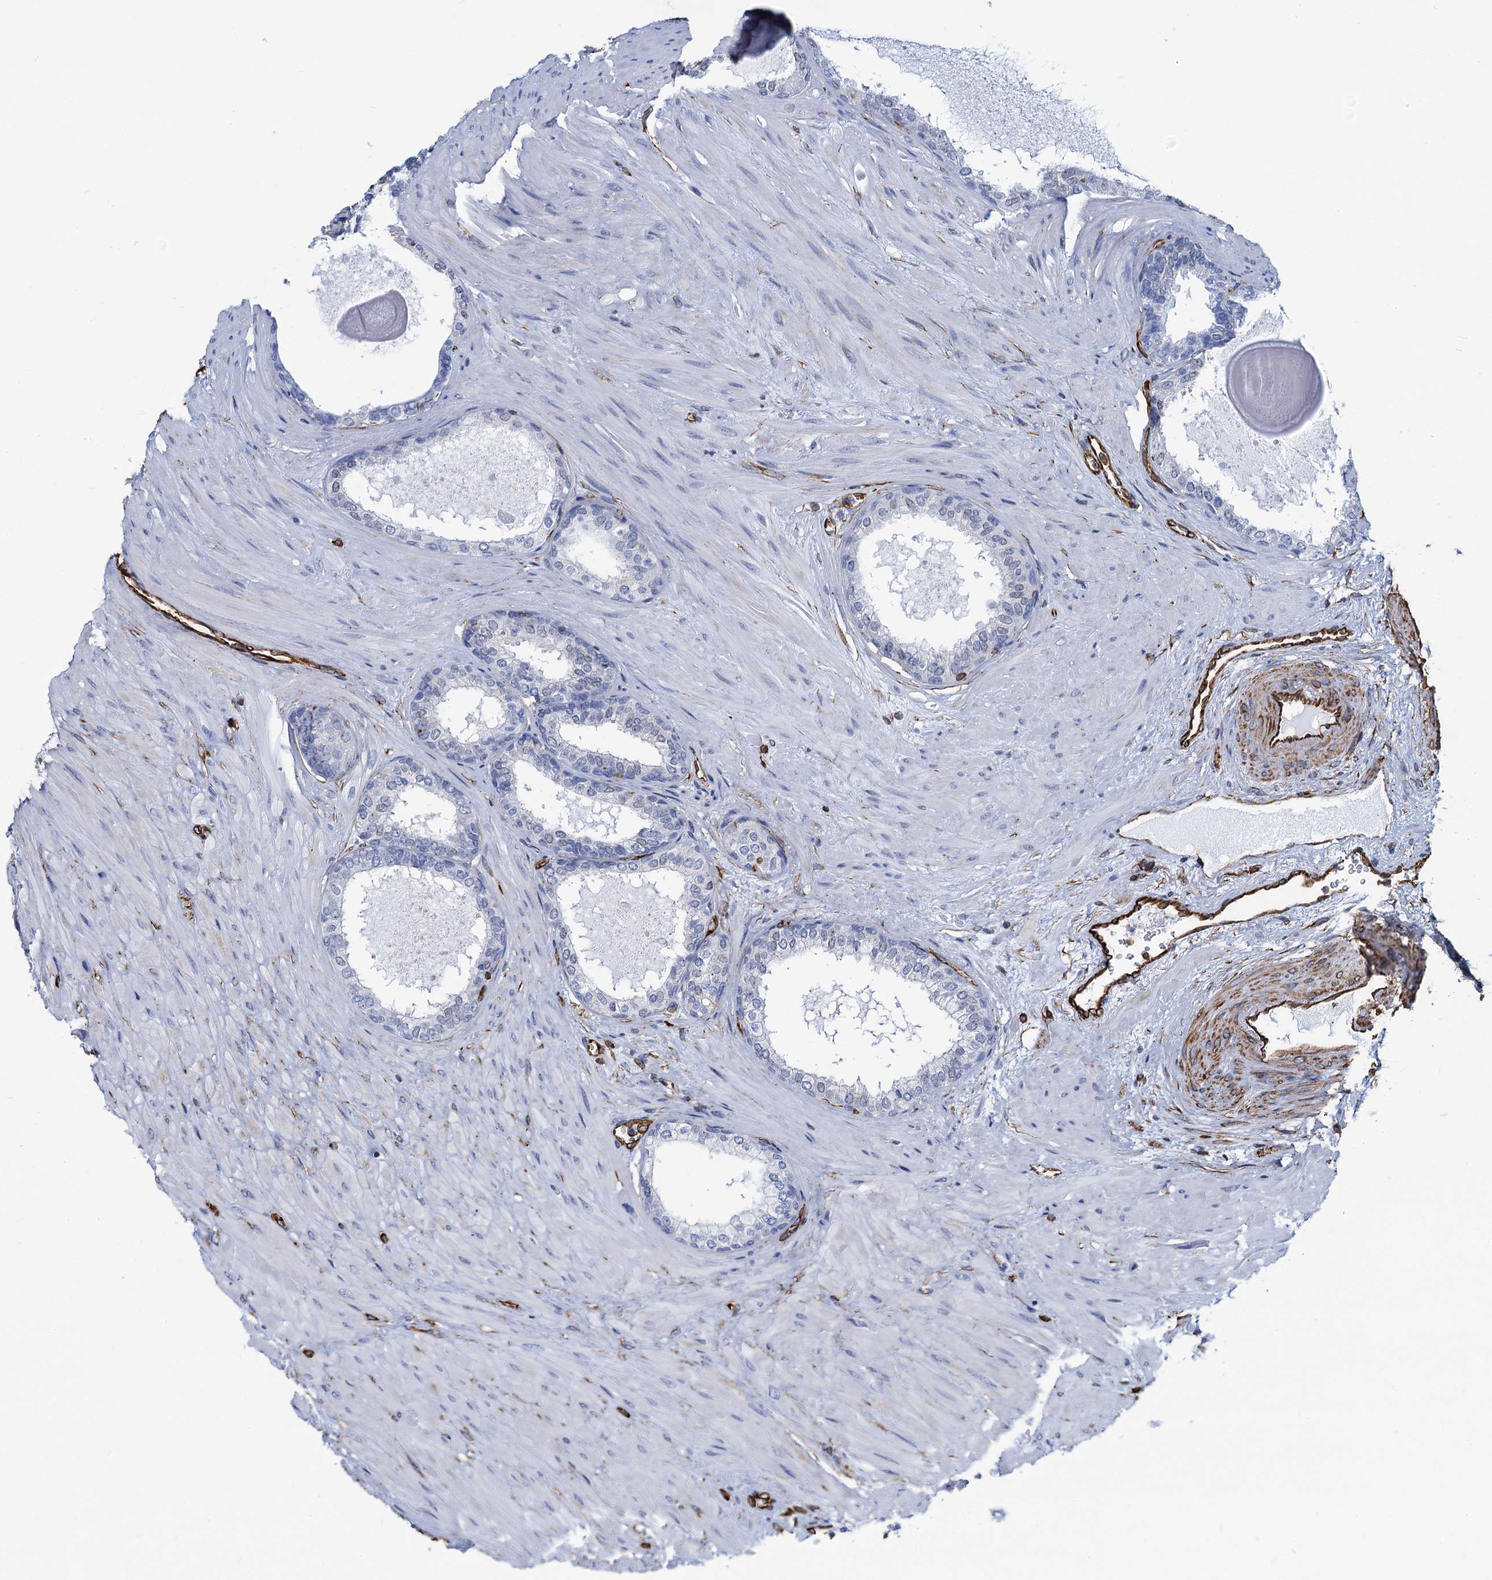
{"staining": {"intensity": "negative", "quantity": "none", "location": "none"}, "tissue": "prostate cancer", "cell_type": "Tumor cells", "image_type": "cancer", "snomed": [{"axis": "morphology", "description": "Adenocarcinoma, High grade"}, {"axis": "topography", "description": "Prostate"}], "caption": "Immunohistochemistry (IHC) image of high-grade adenocarcinoma (prostate) stained for a protein (brown), which reveals no staining in tumor cells.", "gene": "PGM2", "patient": {"sex": "male", "age": 65}}